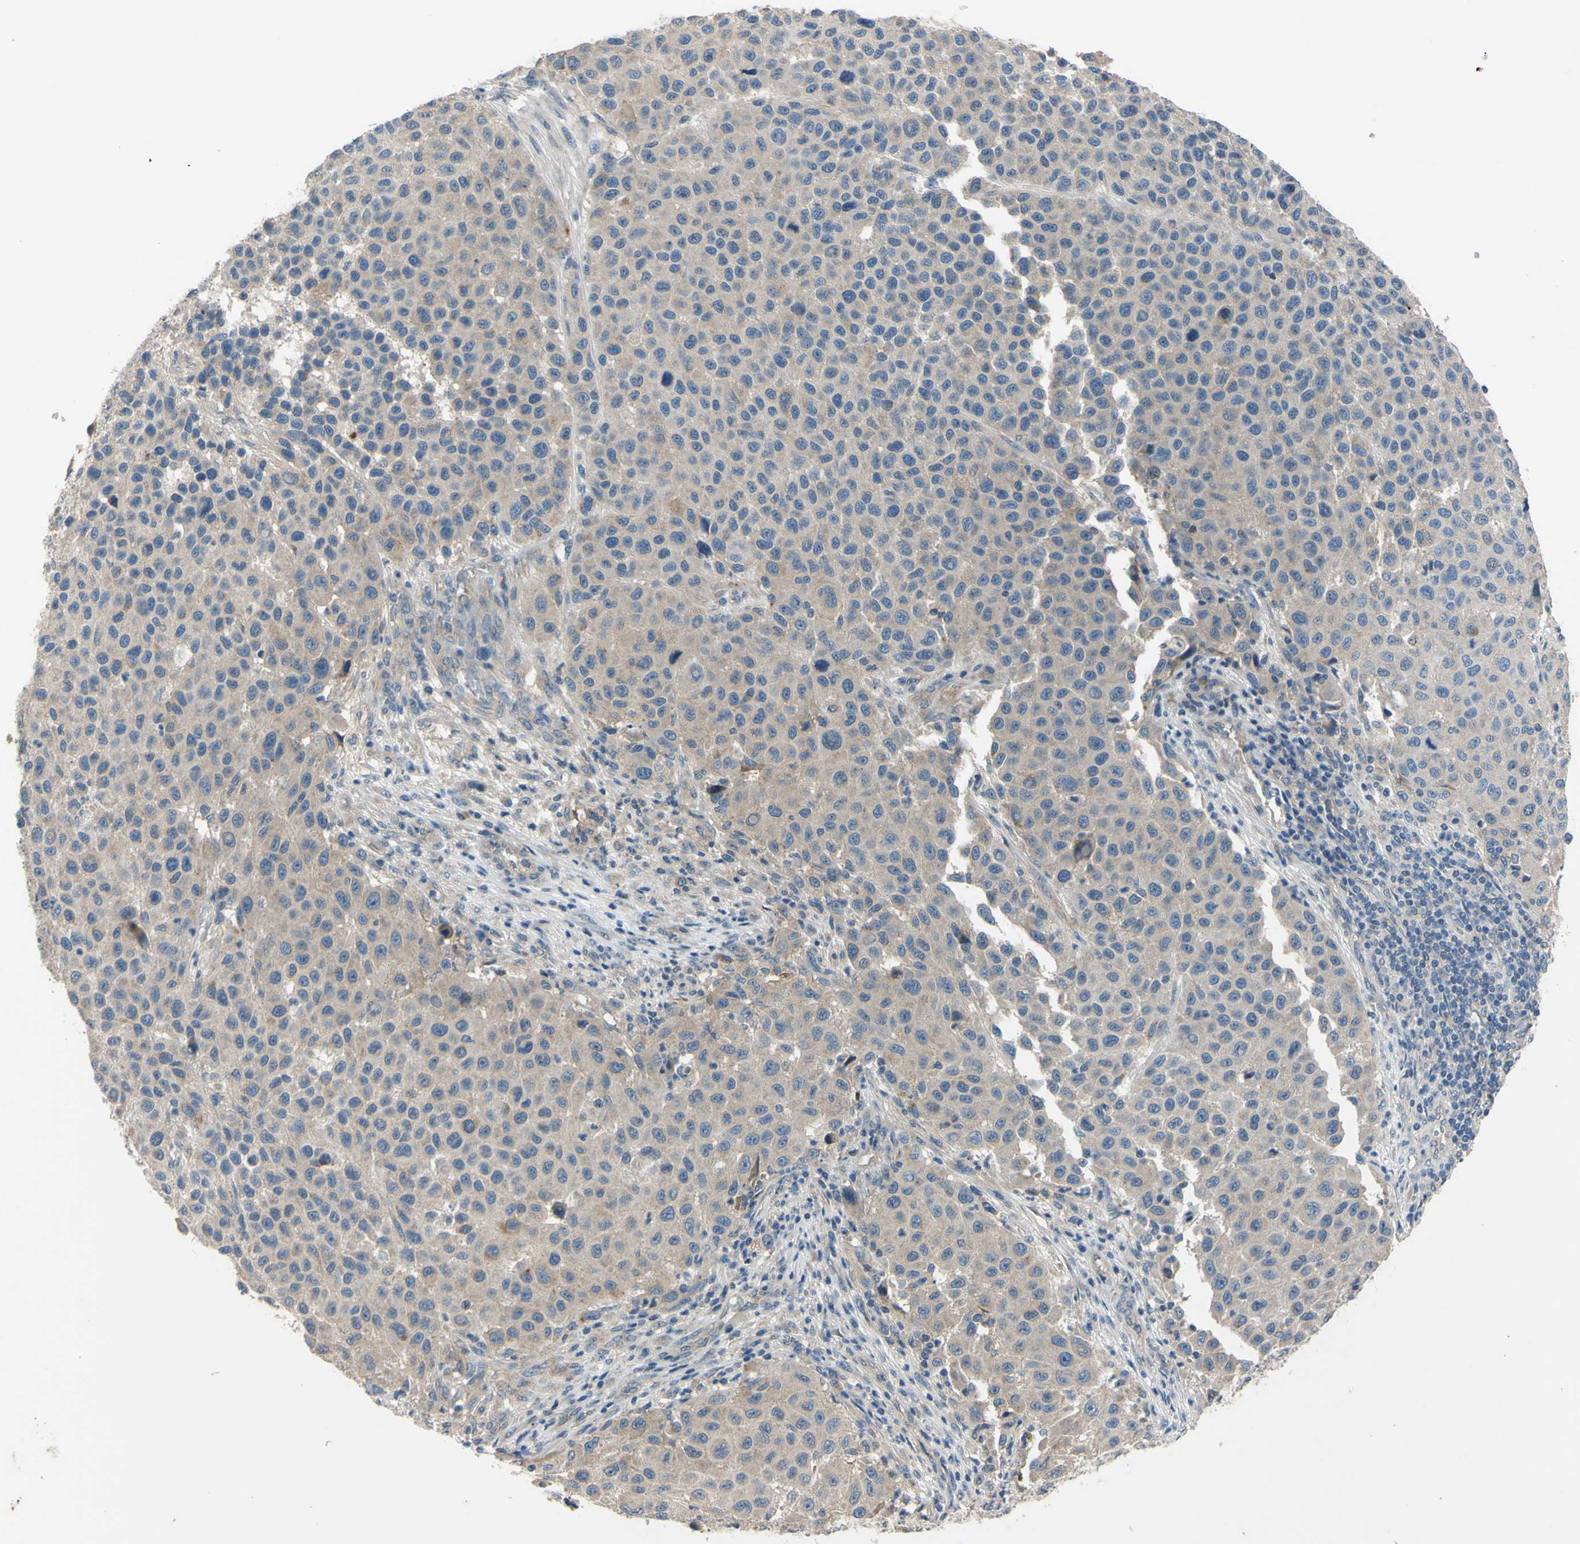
{"staining": {"intensity": "weak", "quantity": ">75%", "location": "cytoplasmic/membranous"}, "tissue": "melanoma", "cell_type": "Tumor cells", "image_type": "cancer", "snomed": [{"axis": "morphology", "description": "Malignant melanoma, Metastatic site"}, {"axis": "topography", "description": "Lymph node"}], "caption": "This micrograph demonstrates melanoma stained with immunohistochemistry (IHC) to label a protein in brown. The cytoplasmic/membranous of tumor cells show weak positivity for the protein. Nuclei are counter-stained blue.", "gene": "HILPDA", "patient": {"sex": "male", "age": 61}}